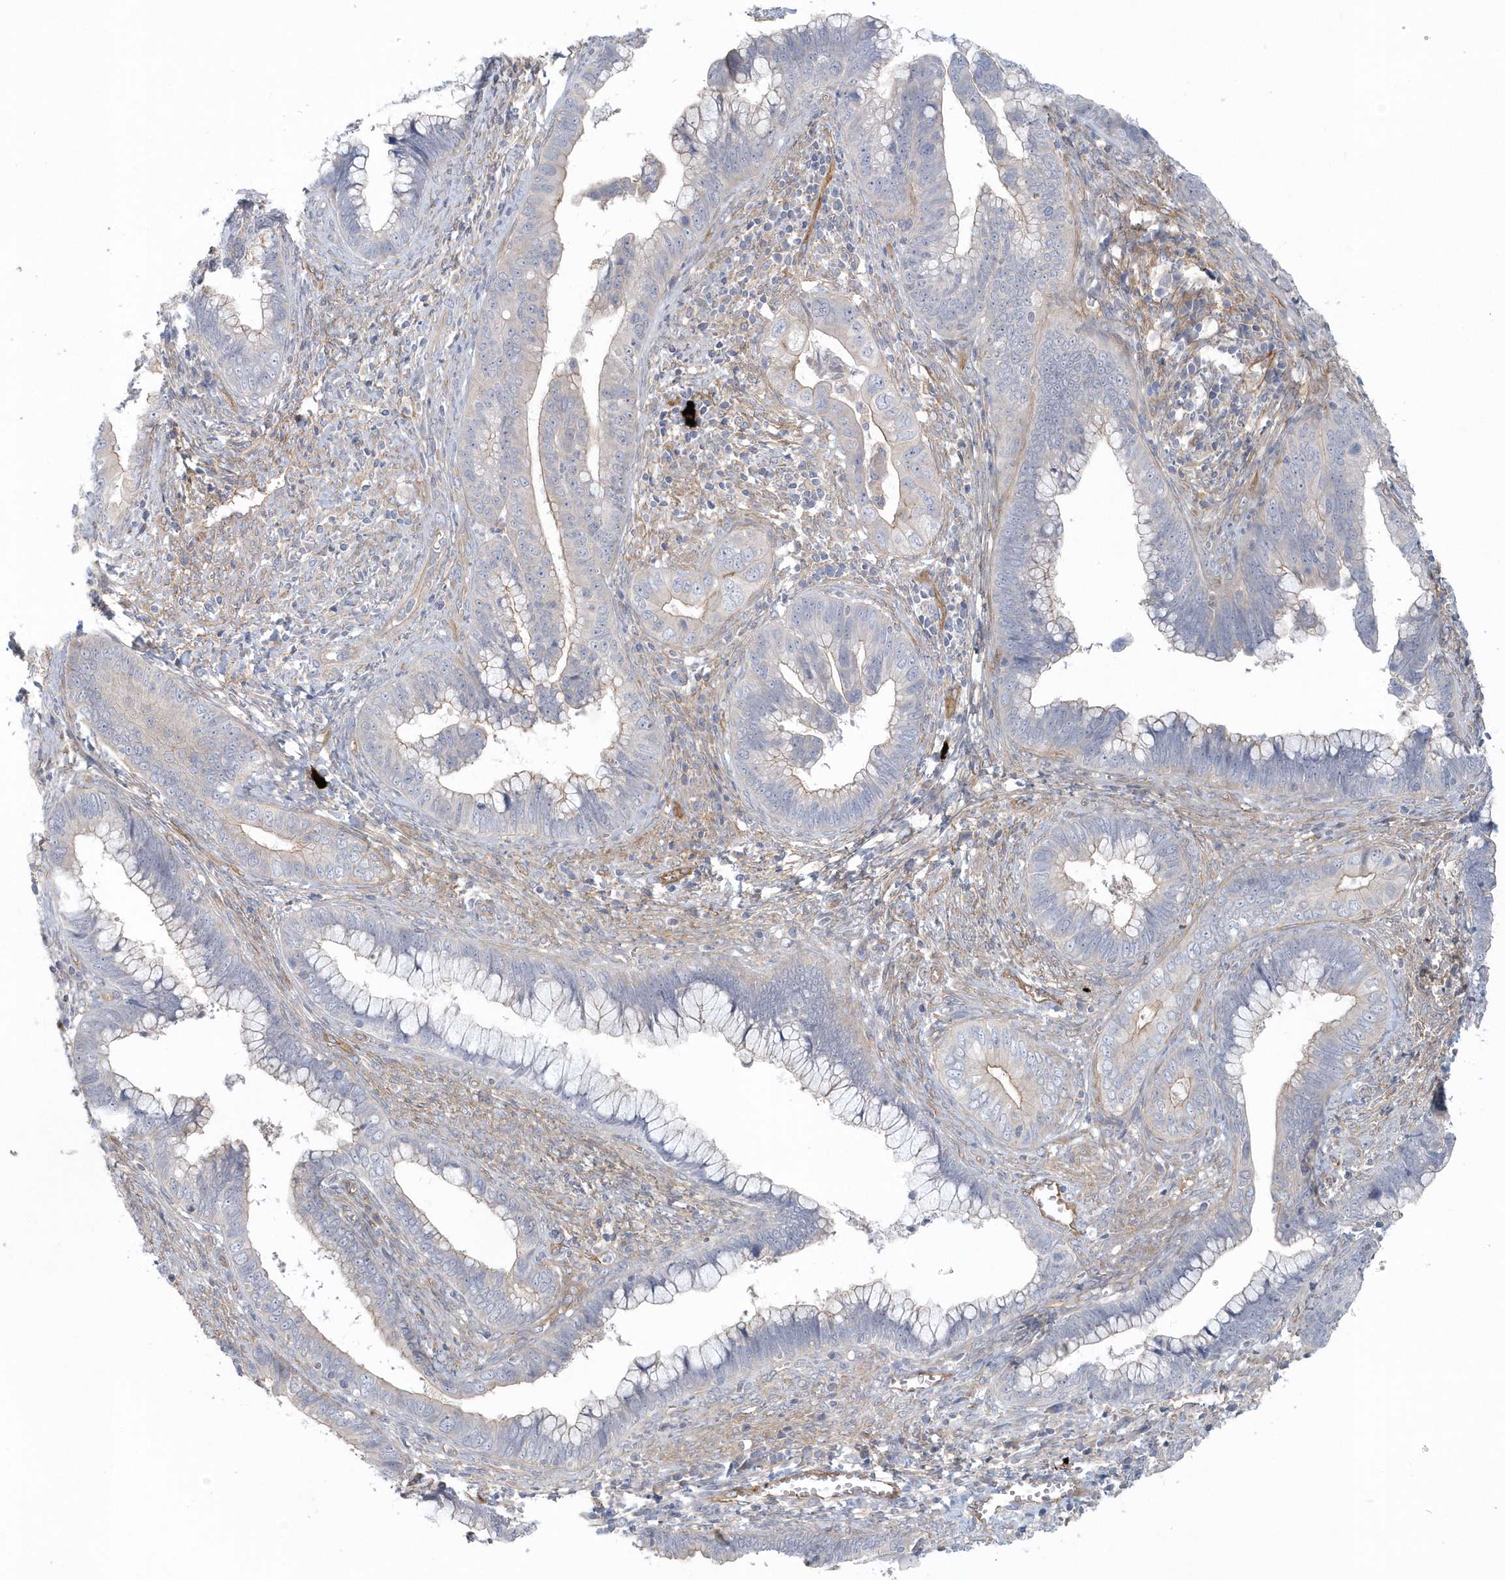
{"staining": {"intensity": "negative", "quantity": "none", "location": "none"}, "tissue": "cervical cancer", "cell_type": "Tumor cells", "image_type": "cancer", "snomed": [{"axis": "morphology", "description": "Adenocarcinoma, NOS"}, {"axis": "topography", "description": "Cervix"}], "caption": "High power microscopy micrograph of an immunohistochemistry photomicrograph of adenocarcinoma (cervical), revealing no significant positivity in tumor cells.", "gene": "RAI14", "patient": {"sex": "female", "age": 44}}